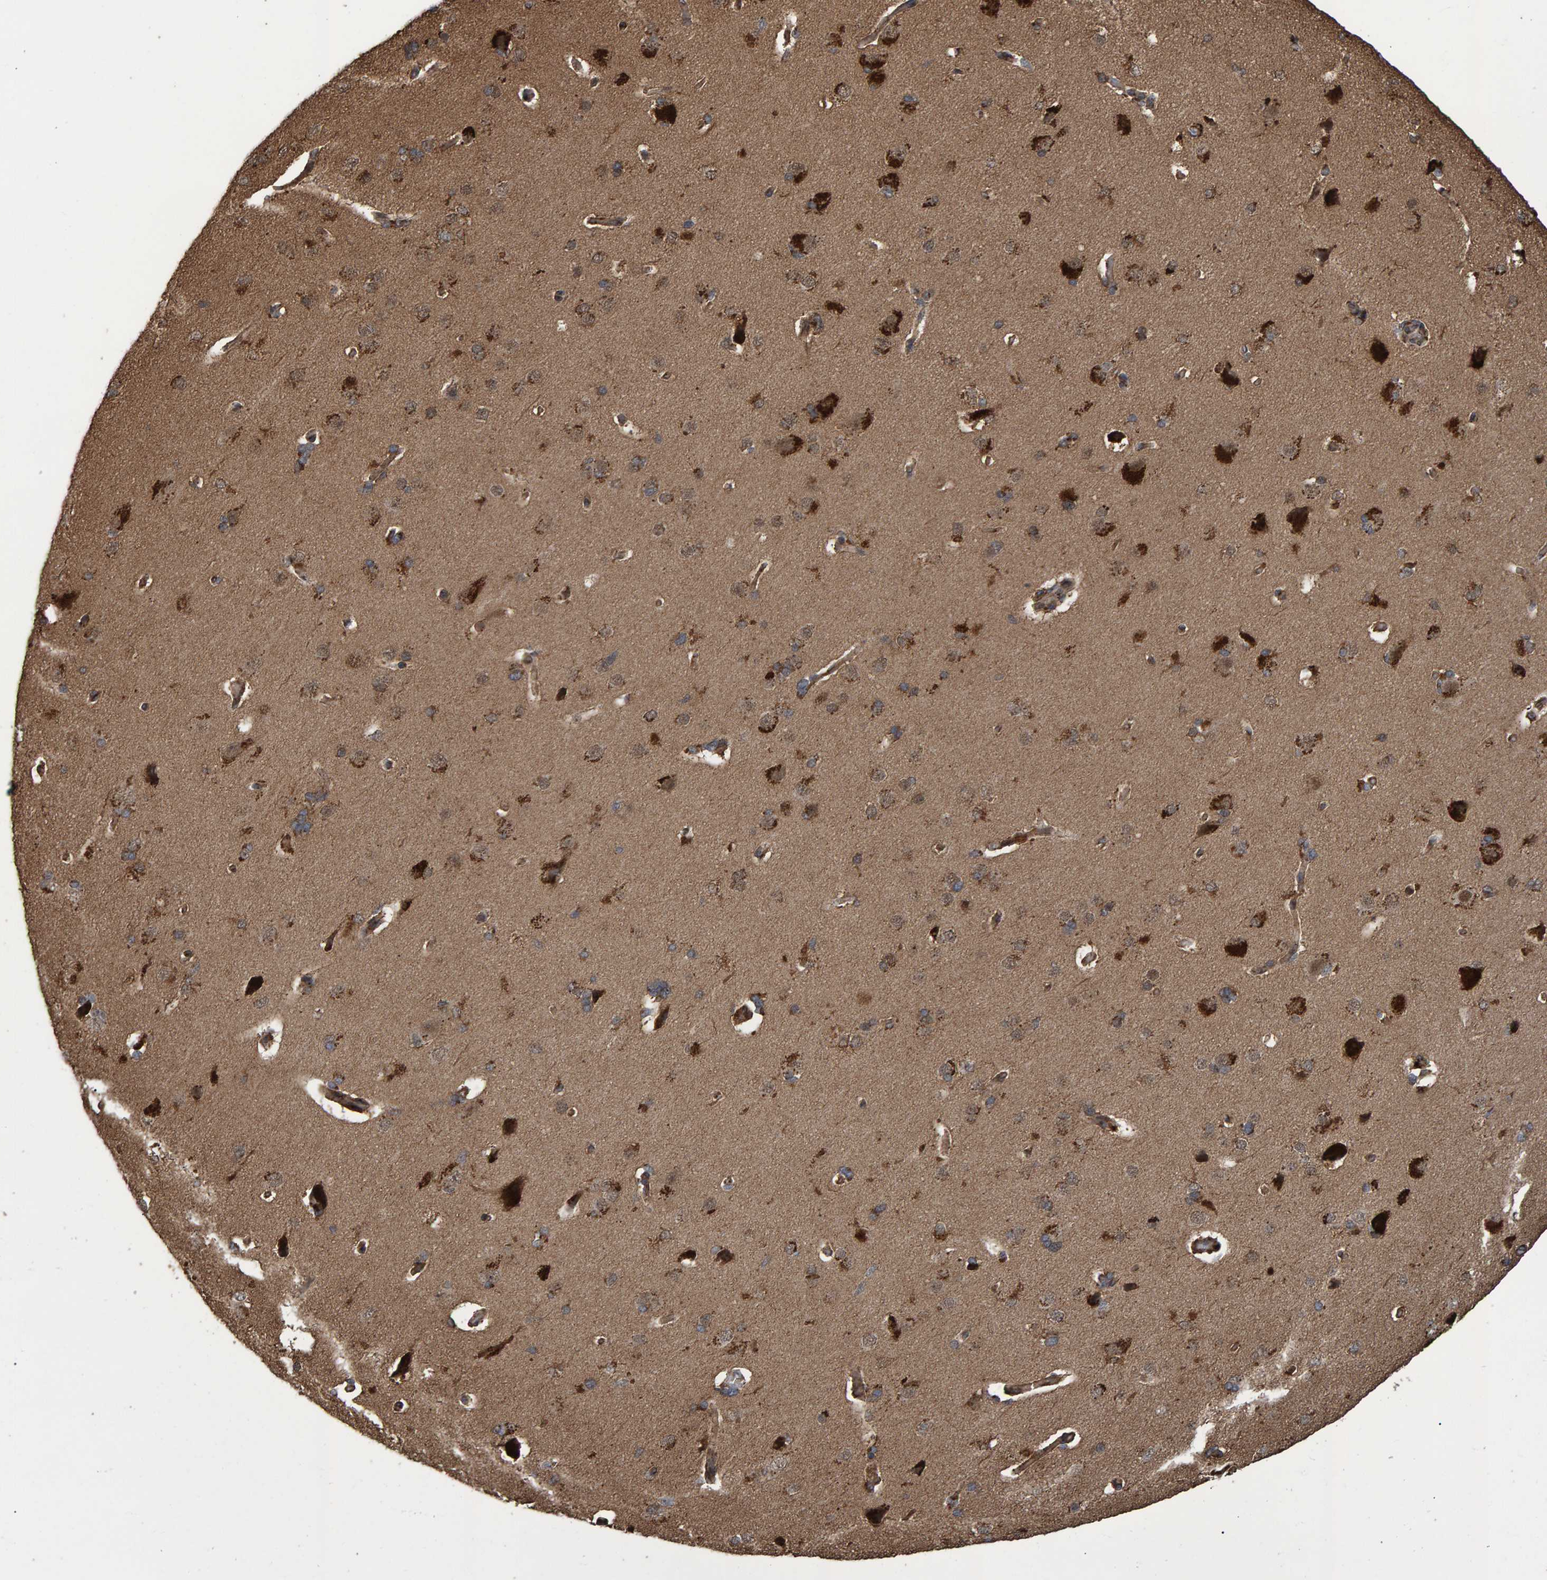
{"staining": {"intensity": "moderate", "quantity": ">75%", "location": "cytoplasmic/membranous"}, "tissue": "cerebral cortex", "cell_type": "Endothelial cells", "image_type": "normal", "snomed": [{"axis": "morphology", "description": "Normal tissue, NOS"}, {"axis": "topography", "description": "Cerebral cortex"}], "caption": "High-magnification brightfield microscopy of unremarkable cerebral cortex stained with DAB (brown) and counterstained with hematoxylin (blue). endothelial cells exhibit moderate cytoplasmic/membranous staining is seen in about>75% of cells. (IHC, brightfield microscopy, high magnification).", "gene": "TRIM68", "patient": {"sex": "male", "age": 62}}